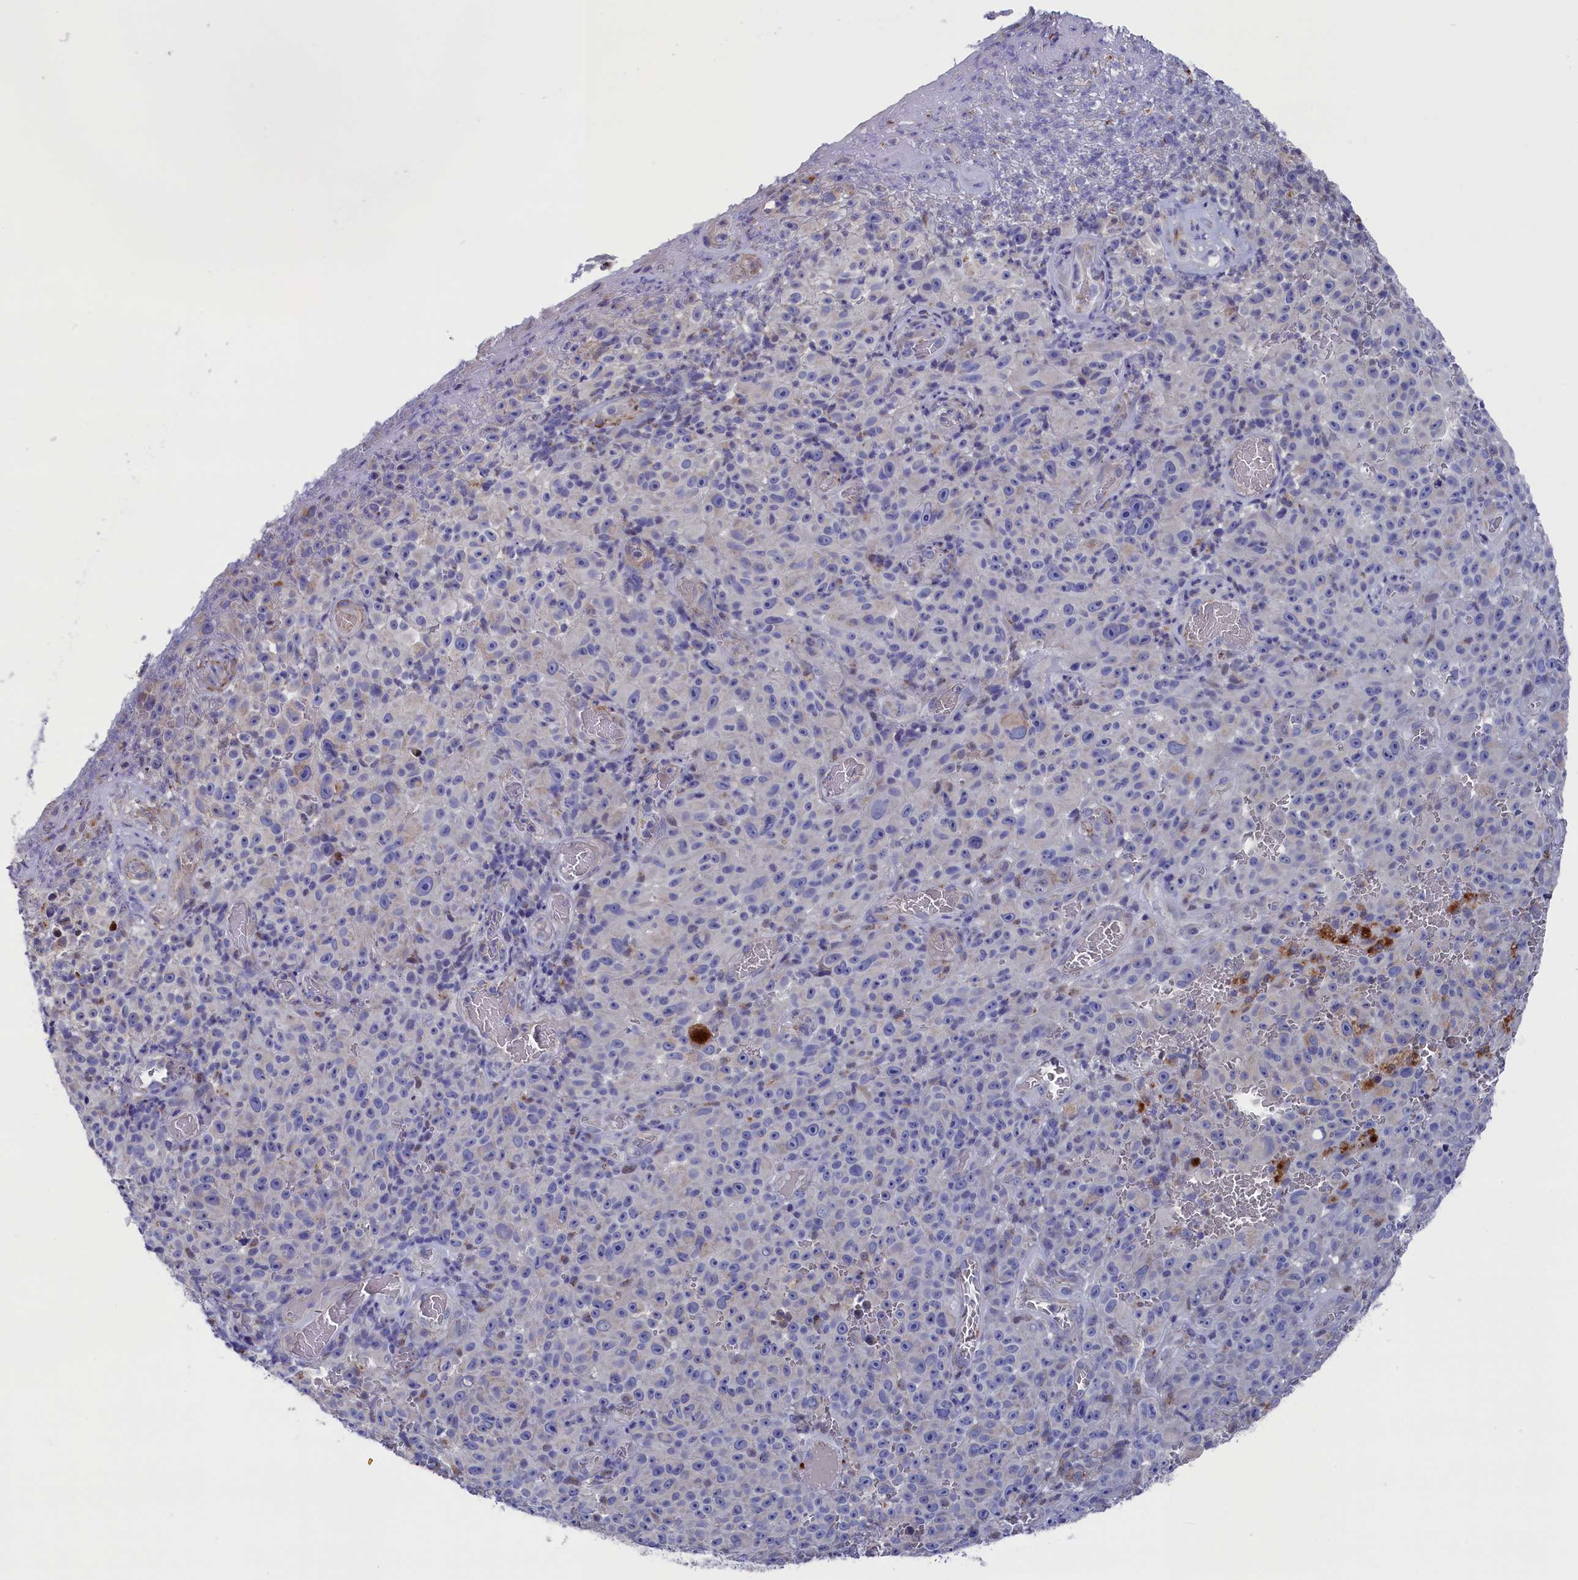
{"staining": {"intensity": "negative", "quantity": "none", "location": "none"}, "tissue": "melanoma", "cell_type": "Tumor cells", "image_type": "cancer", "snomed": [{"axis": "morphology", "description": "Malignant melanoma, NOS"}, {"axis": "topography", "description": "Skin"}], "caption": "DAB (3,3'-diaminobenzidine) immunohistochemical staining of human melanoma exhibits no significant expression in tumor cells. (DAB IHC visualized using brightfield microscopy, high magnification).", "gene": "GPR108", "patient": {"sex": "female", "age": 82}}